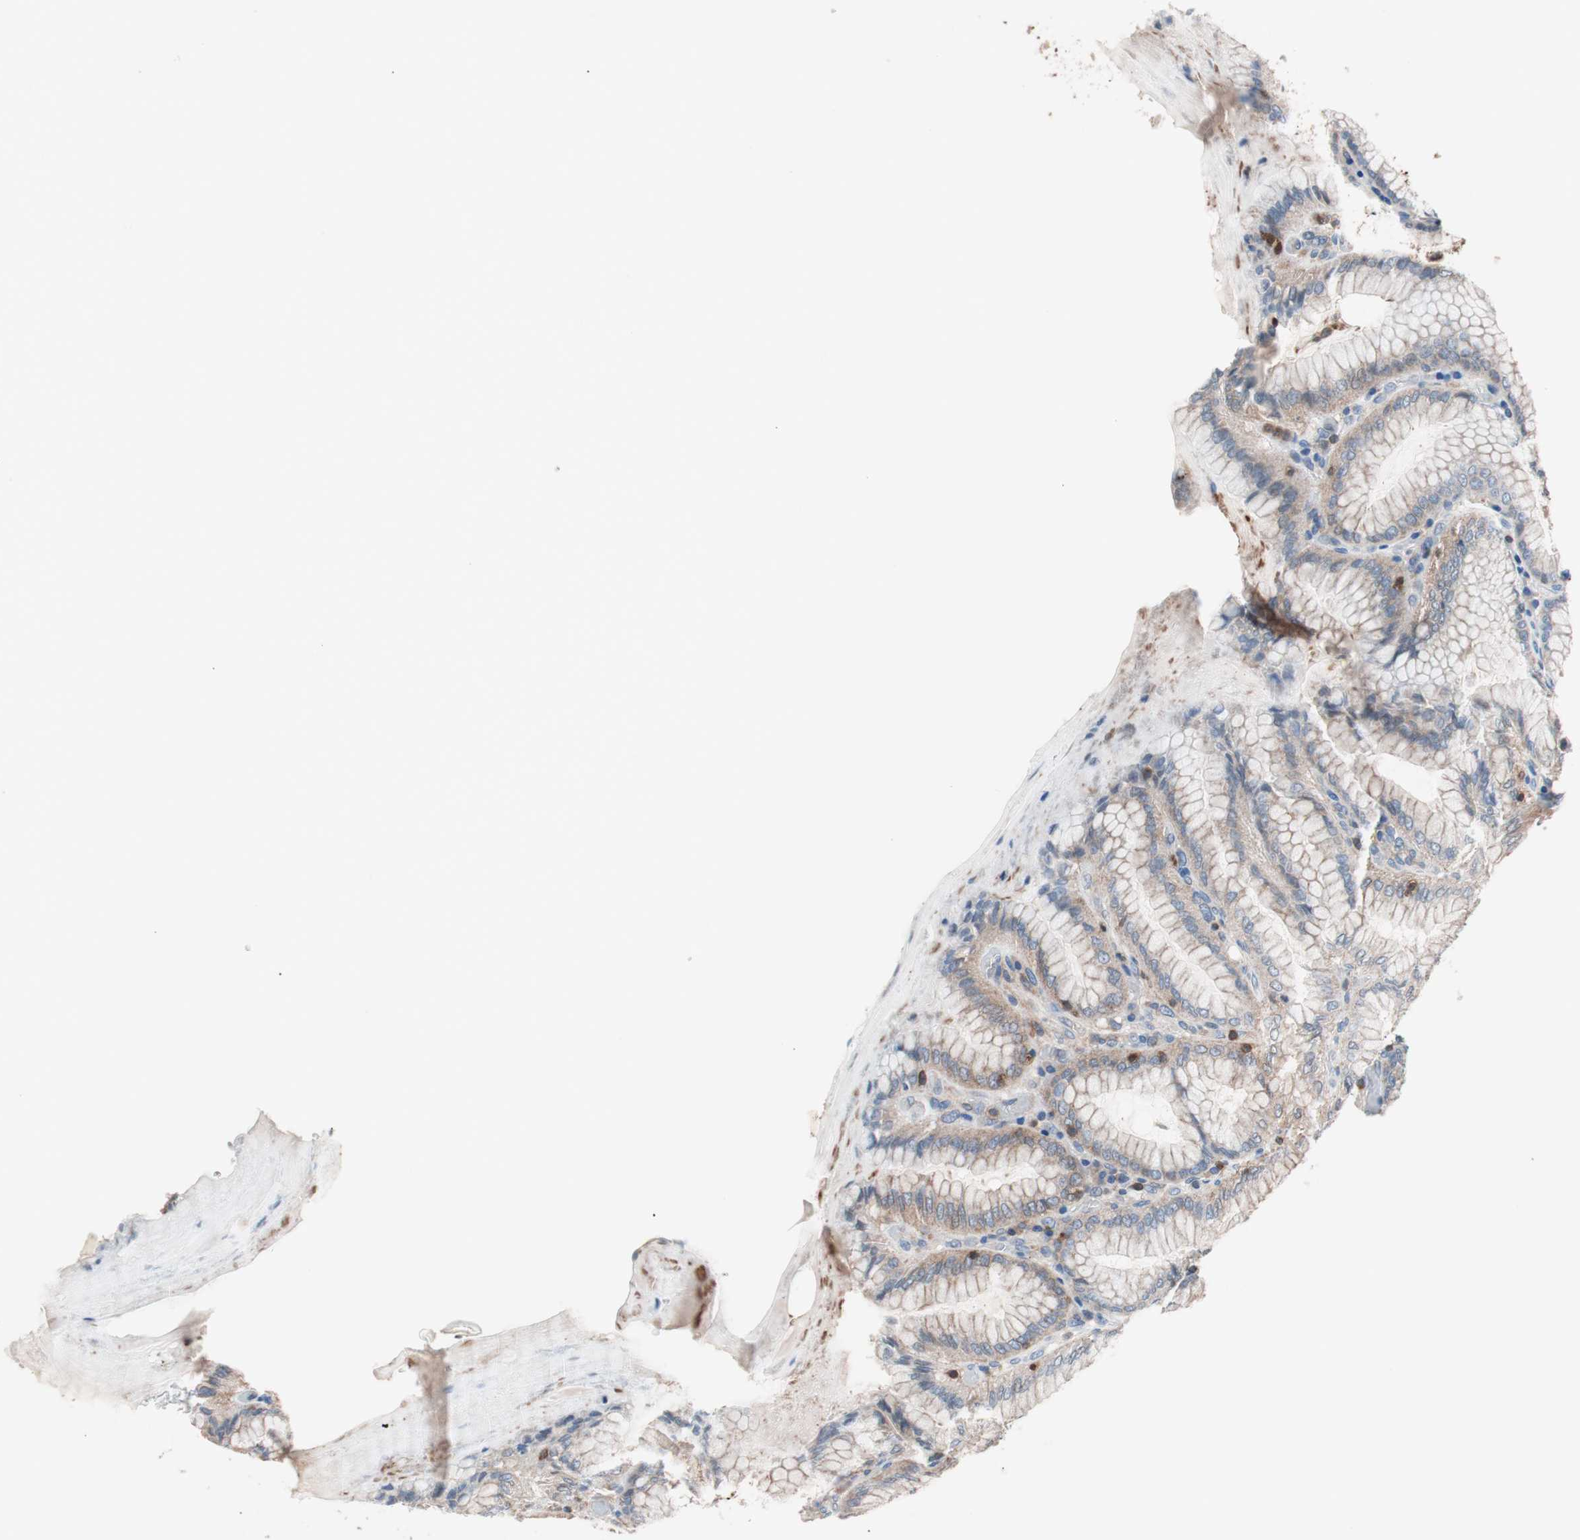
{"staining": {"intensity": "strong", "quantity": ">75%", "location": "cytoplasmic/membranous"}, "tissue": "stomach", "cell_type": "Glandular cells", "image_type": "normal", "snomed": [{"axis": "morphology", "description": "Normal tissue, NOS"}, {"axis": "topography", "description": "Stomach, lower"}], "caption": "This micrograph reveals benign stomach stained with immunohistochemistry (IHC) to label a protein in brown. The cytoplasmic/membranous of glandular cells show strong positivity for the protein. Nuclei are counter-stained blue.", "gene": "PIK3R1", "patient": {"sex": "female", "age": 76}}